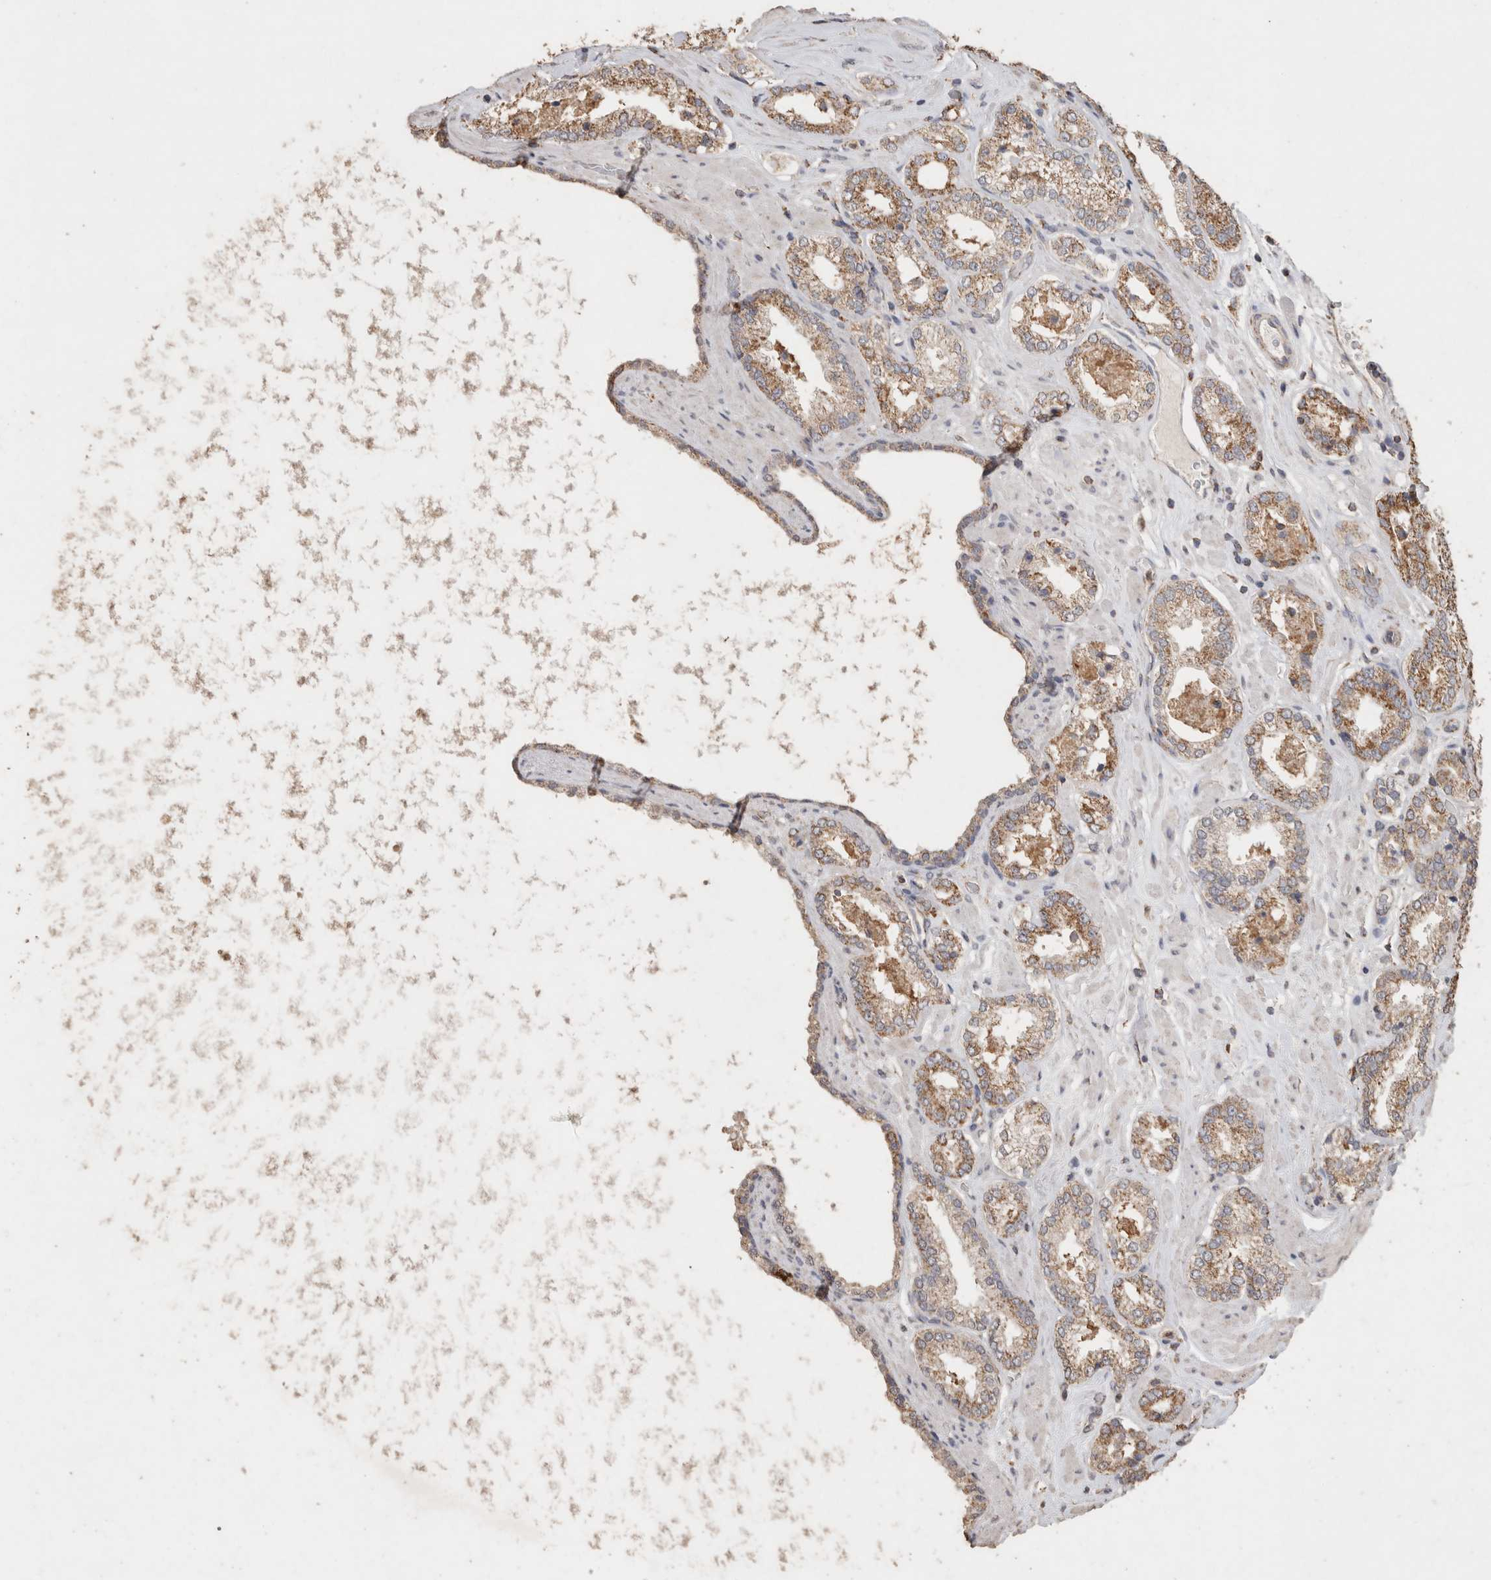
{"staining": {"intensity": "moderate", "quantity": "25%-75%", "location": "cytoplasmic/membranous"}, "tissue": "prostate cancer", "cell_type": "Tumor cells", "image_type": "cancer", "snomed": [{"axis": "morphology", "description": "Adenocarcinoma, Low grade"}, {"axis": "topography", "description": "Prostate"}], "caption": "Tumor cells show medium levels of moderate cytoplasmic/membranous positivity in approximately 25%-75% of cells in human prostate cancer.", "gene": "ACADM", "patient": {"sex": "male", "age": 62}}